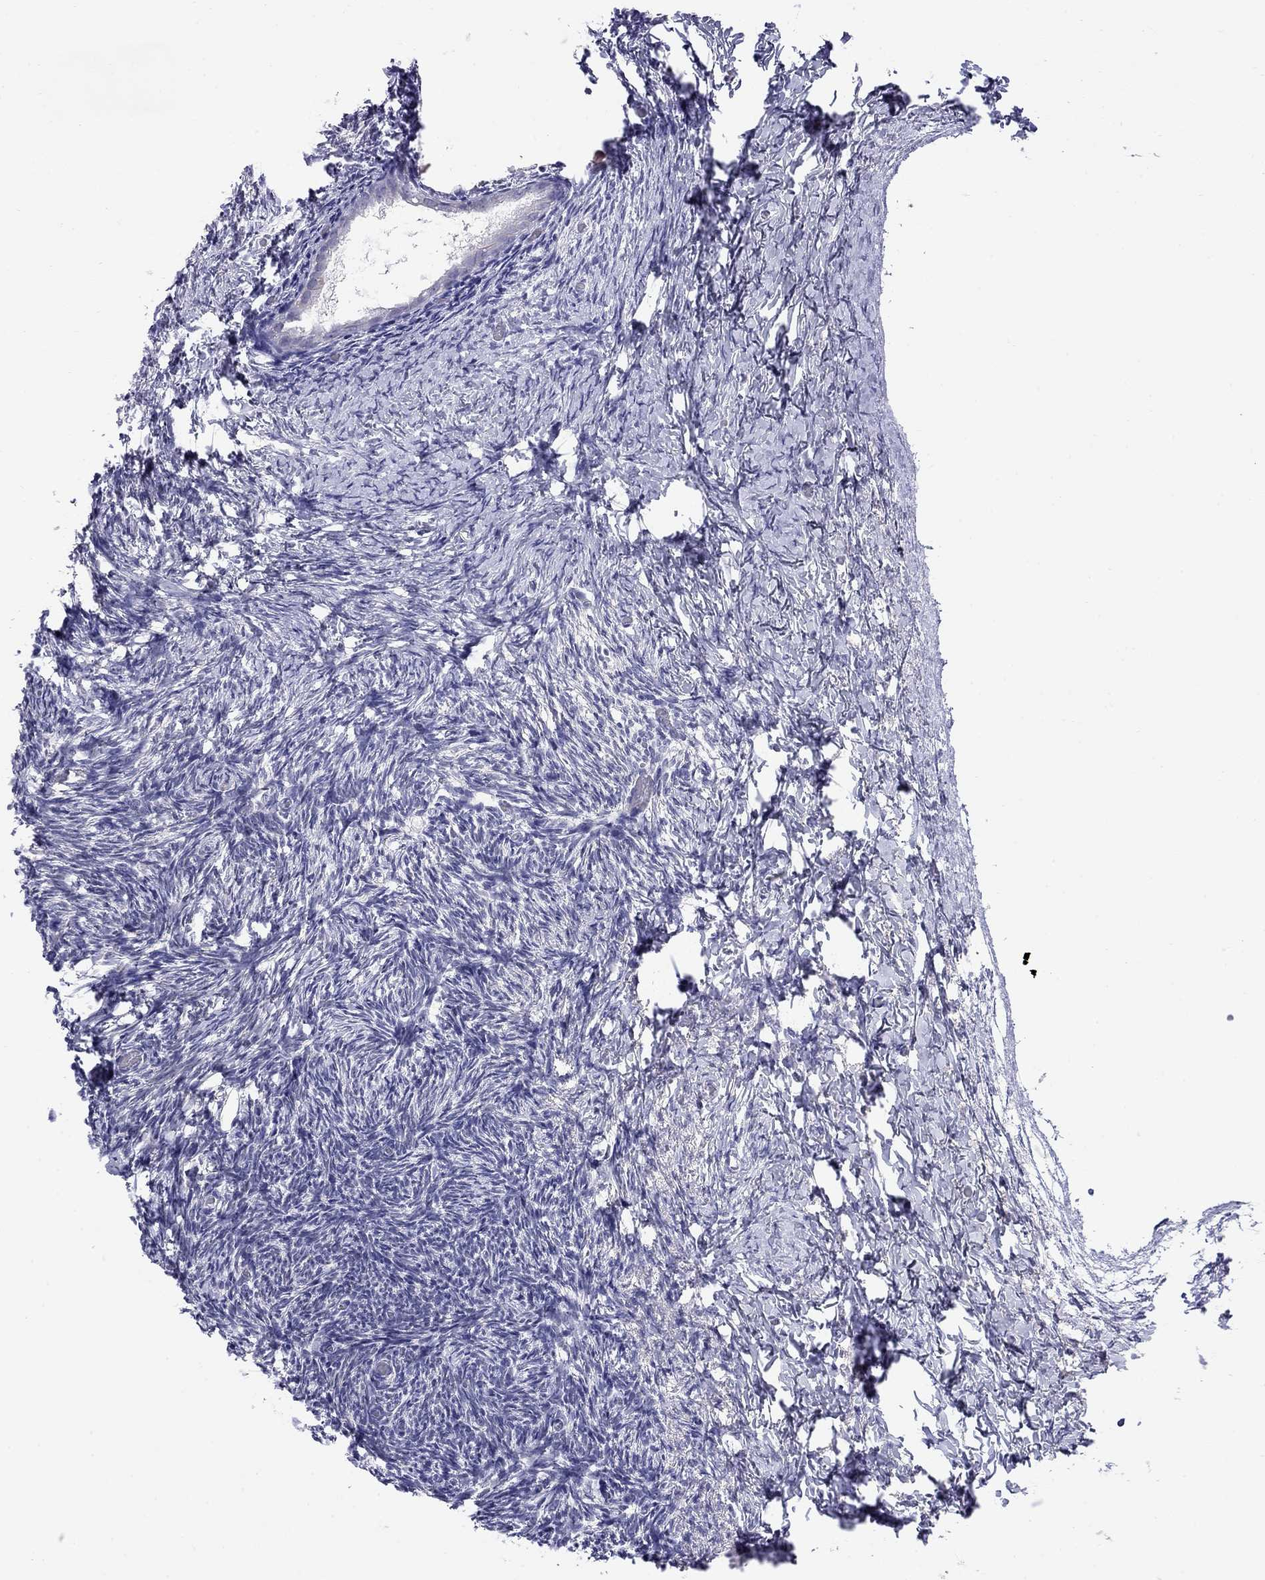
{"staining": {"intensity": "negative", "quantity": "none", "location": "none"}, "tissue": "ovary", "cell_type": "Follicle cells", "image_type": "normal", "snomed": [{"axis": "morphology", "description": "Normal tissue, NOS"}, {"axis": "topography", "description": "Ovary"}], "caption": "Immunohistochemistry of normal ovary displays no expression in follicle cells. The staining is performed using DAB (3,3'-diaminobenzidine) brown chromogen with nuclei counter-stained in using hematoxylin.", "gene": "MYMX", "patient": {"sex": "female", "age": 39}}